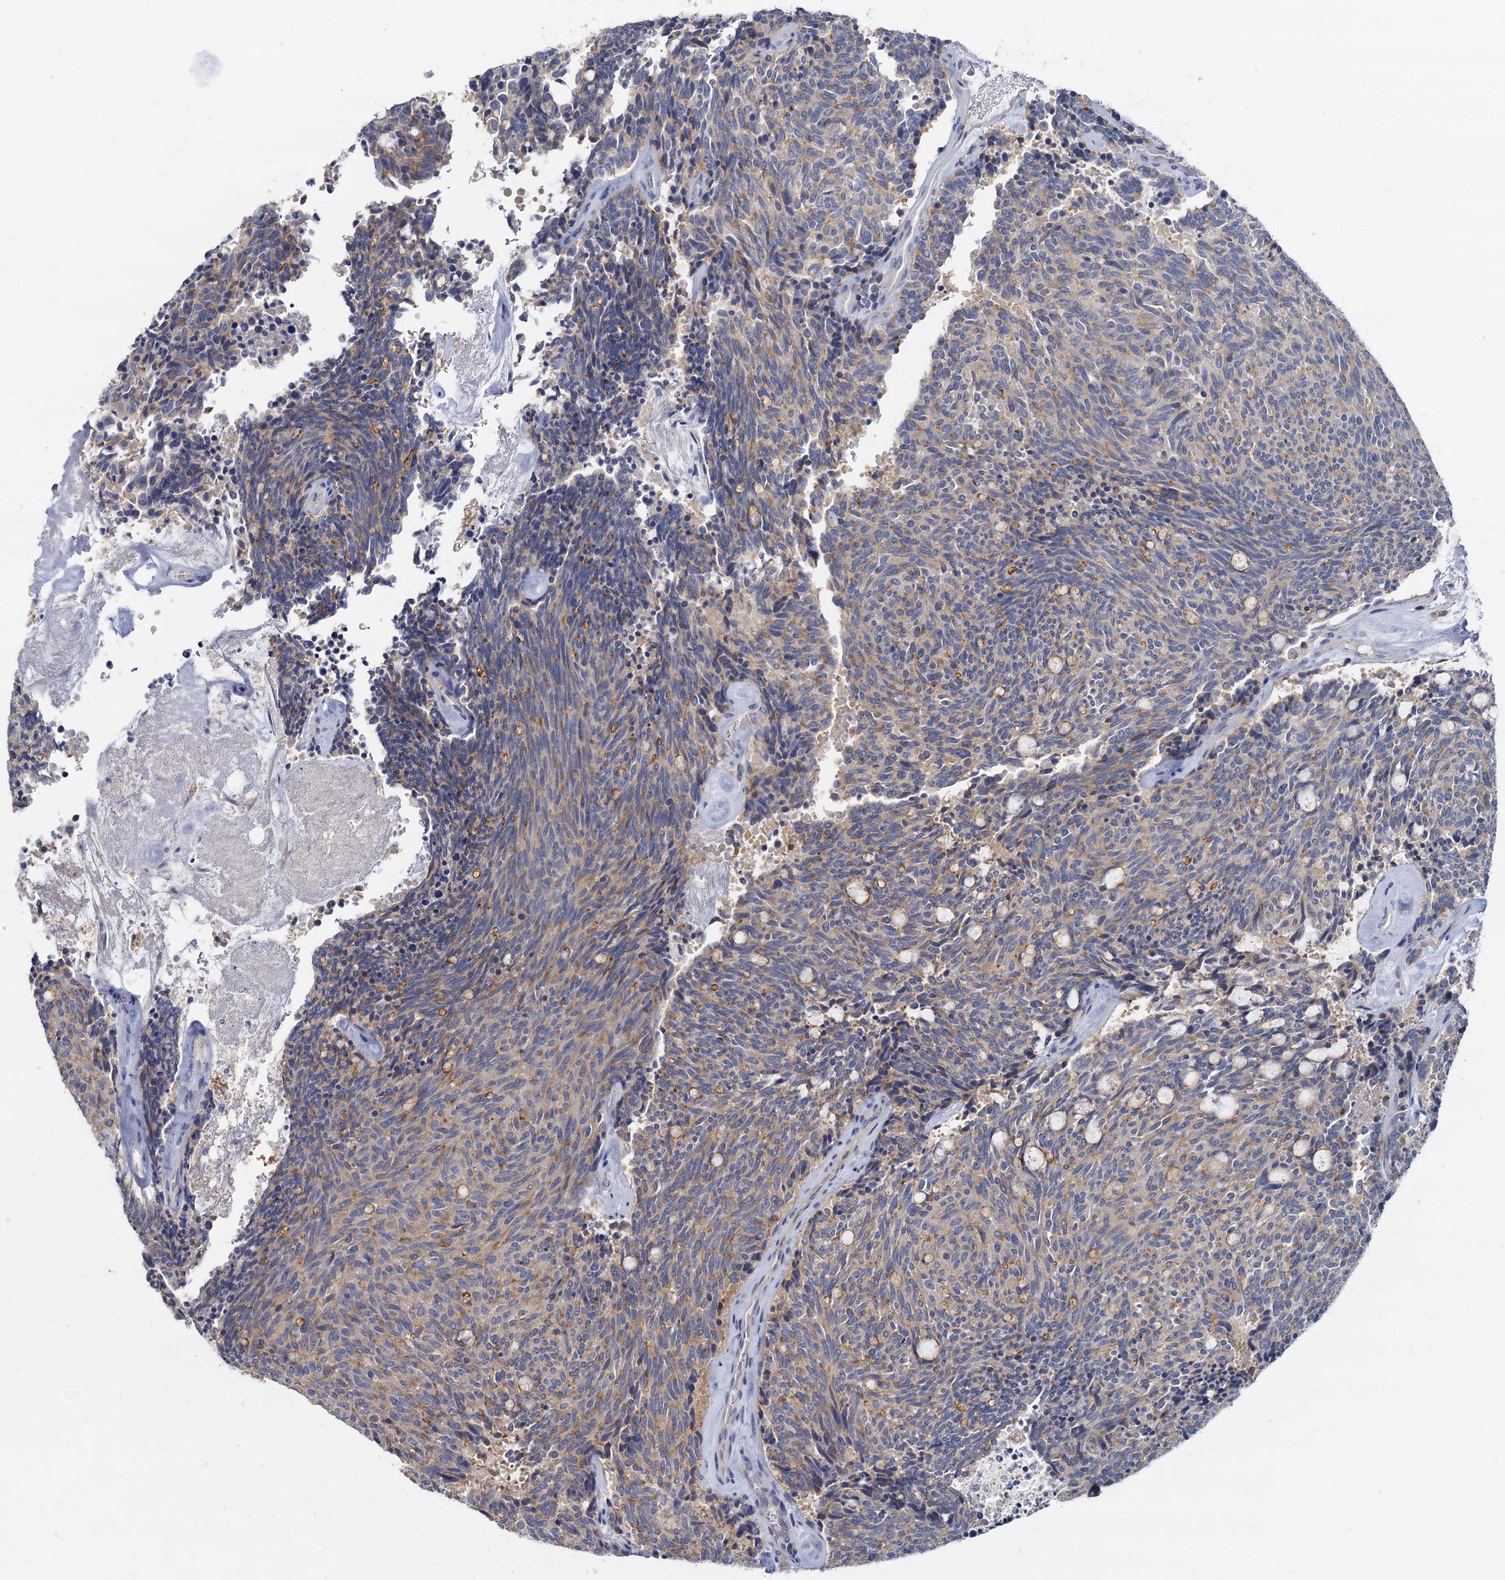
{"staining": {"intensity": "weak", "quantity": "25%-75%", "location": "cytoplasmic/membranous"}, "tissue": "carcinoid", "cell_type": "Tumor cells", "image_type": "cancer", "snomed": [{"axis": "morphology", "description": "Carcinoid, malignant, NOS"}, {"axis": "topography", "description": "Pancreas"}], "caption": "There is low levels of weak cytoplasmic/membranous expression in tumor cells of carcinoid, as demonstrated by immunohistochemical staining (brown color).", "gene": "ACSM3", "patient": {"sex": "female", "age": 54}}